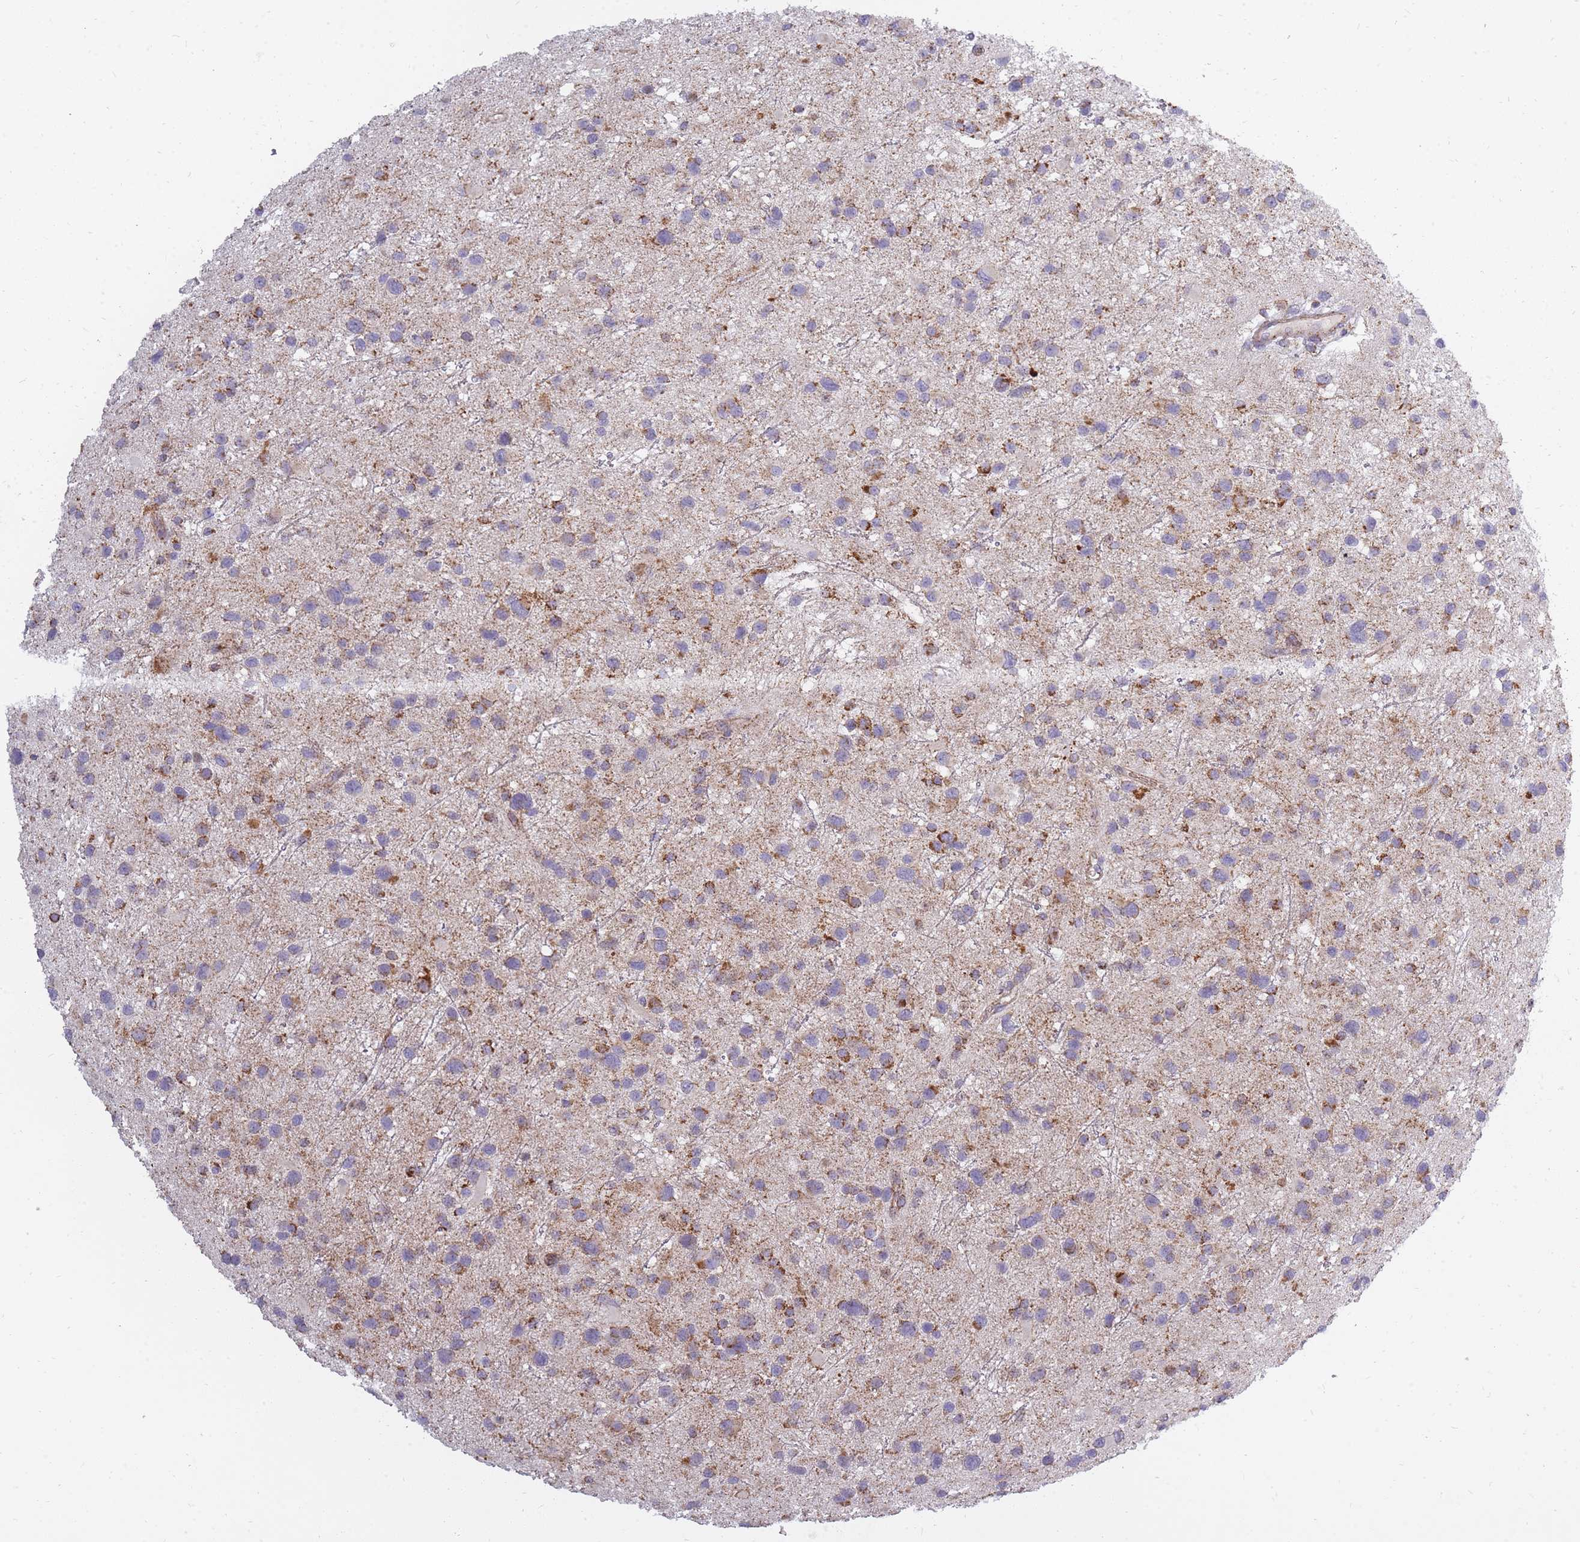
{"staining": {"intensity": "moderate", "quantity": "25%-75%", "location": "cytoplasmic/membranous"}, "tissue": "glioma", "cell_type": "Tumor cells", "image_type": "cancer", "snomed": [{"axis": "morphology", "description": "Glioma, malignant, Low grade"}, {"axis": "topography", "description": "Brain"}], "caption": "Protein expression analysis of malignant glioma (low-grade) displays moderate cytoplasmic/membranous staining in approximately 25%-75% of tumor cells.", "gene": "ALKBH4", "patient": {"sex": "female", "age": 32}}